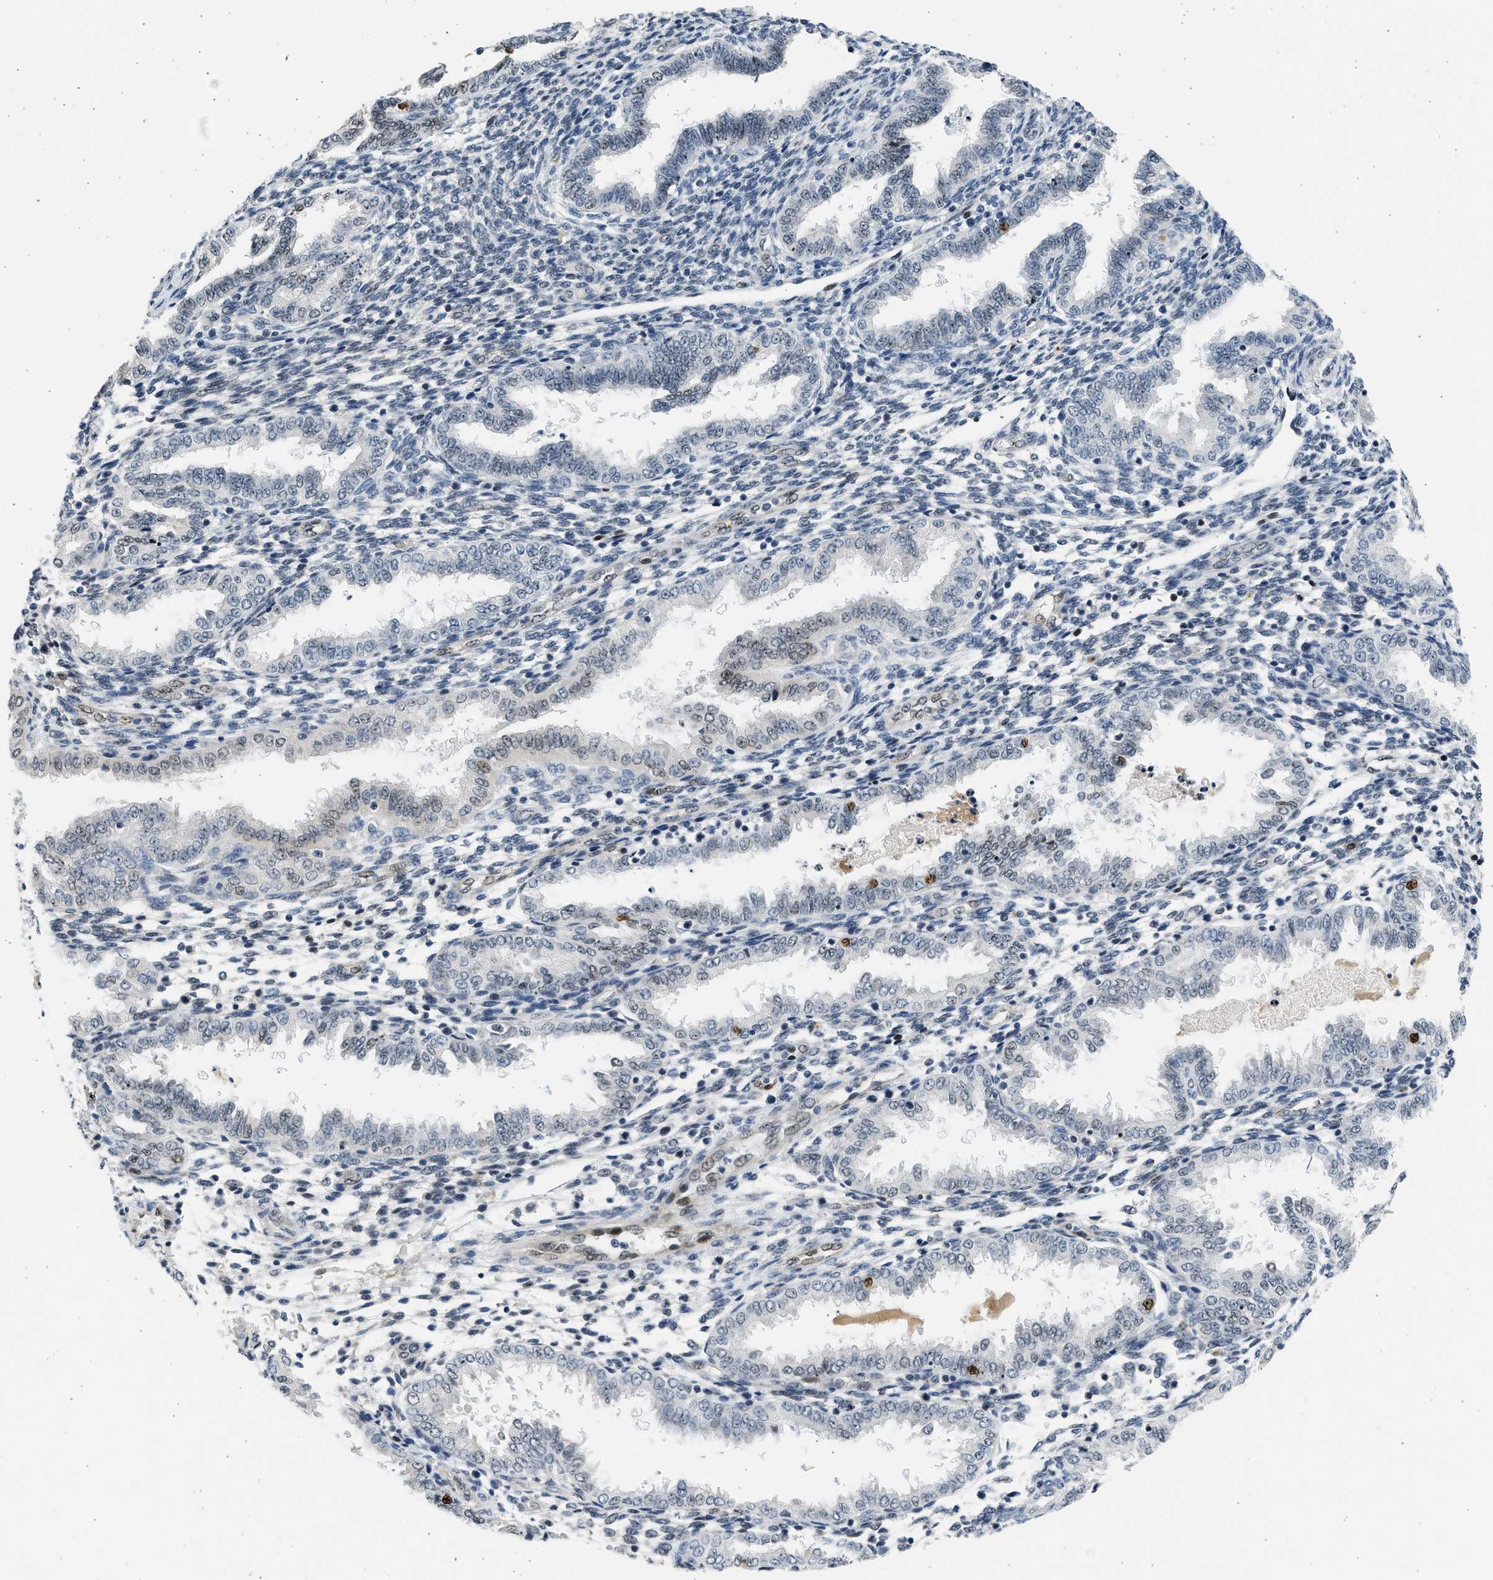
{"staining": {"intensity": "negative", "quantity": "none", "location": "none"}, "tissue": "endometrium", "cell_type": "Cells in endometrial stroma", "image_type": "normal", "snomed": [{"axis": "morphology", "description": "Normal tissue, NOS"}, {"axis": "topography", "description": "Endometrium"}], "caption": "Image shows no significant protein staining in cells in endometrial stroma of normal endometrium. Nuclei are stained in blue.", "gene": "HMGN3", "patient": {"sex": "female", "age": 33}}